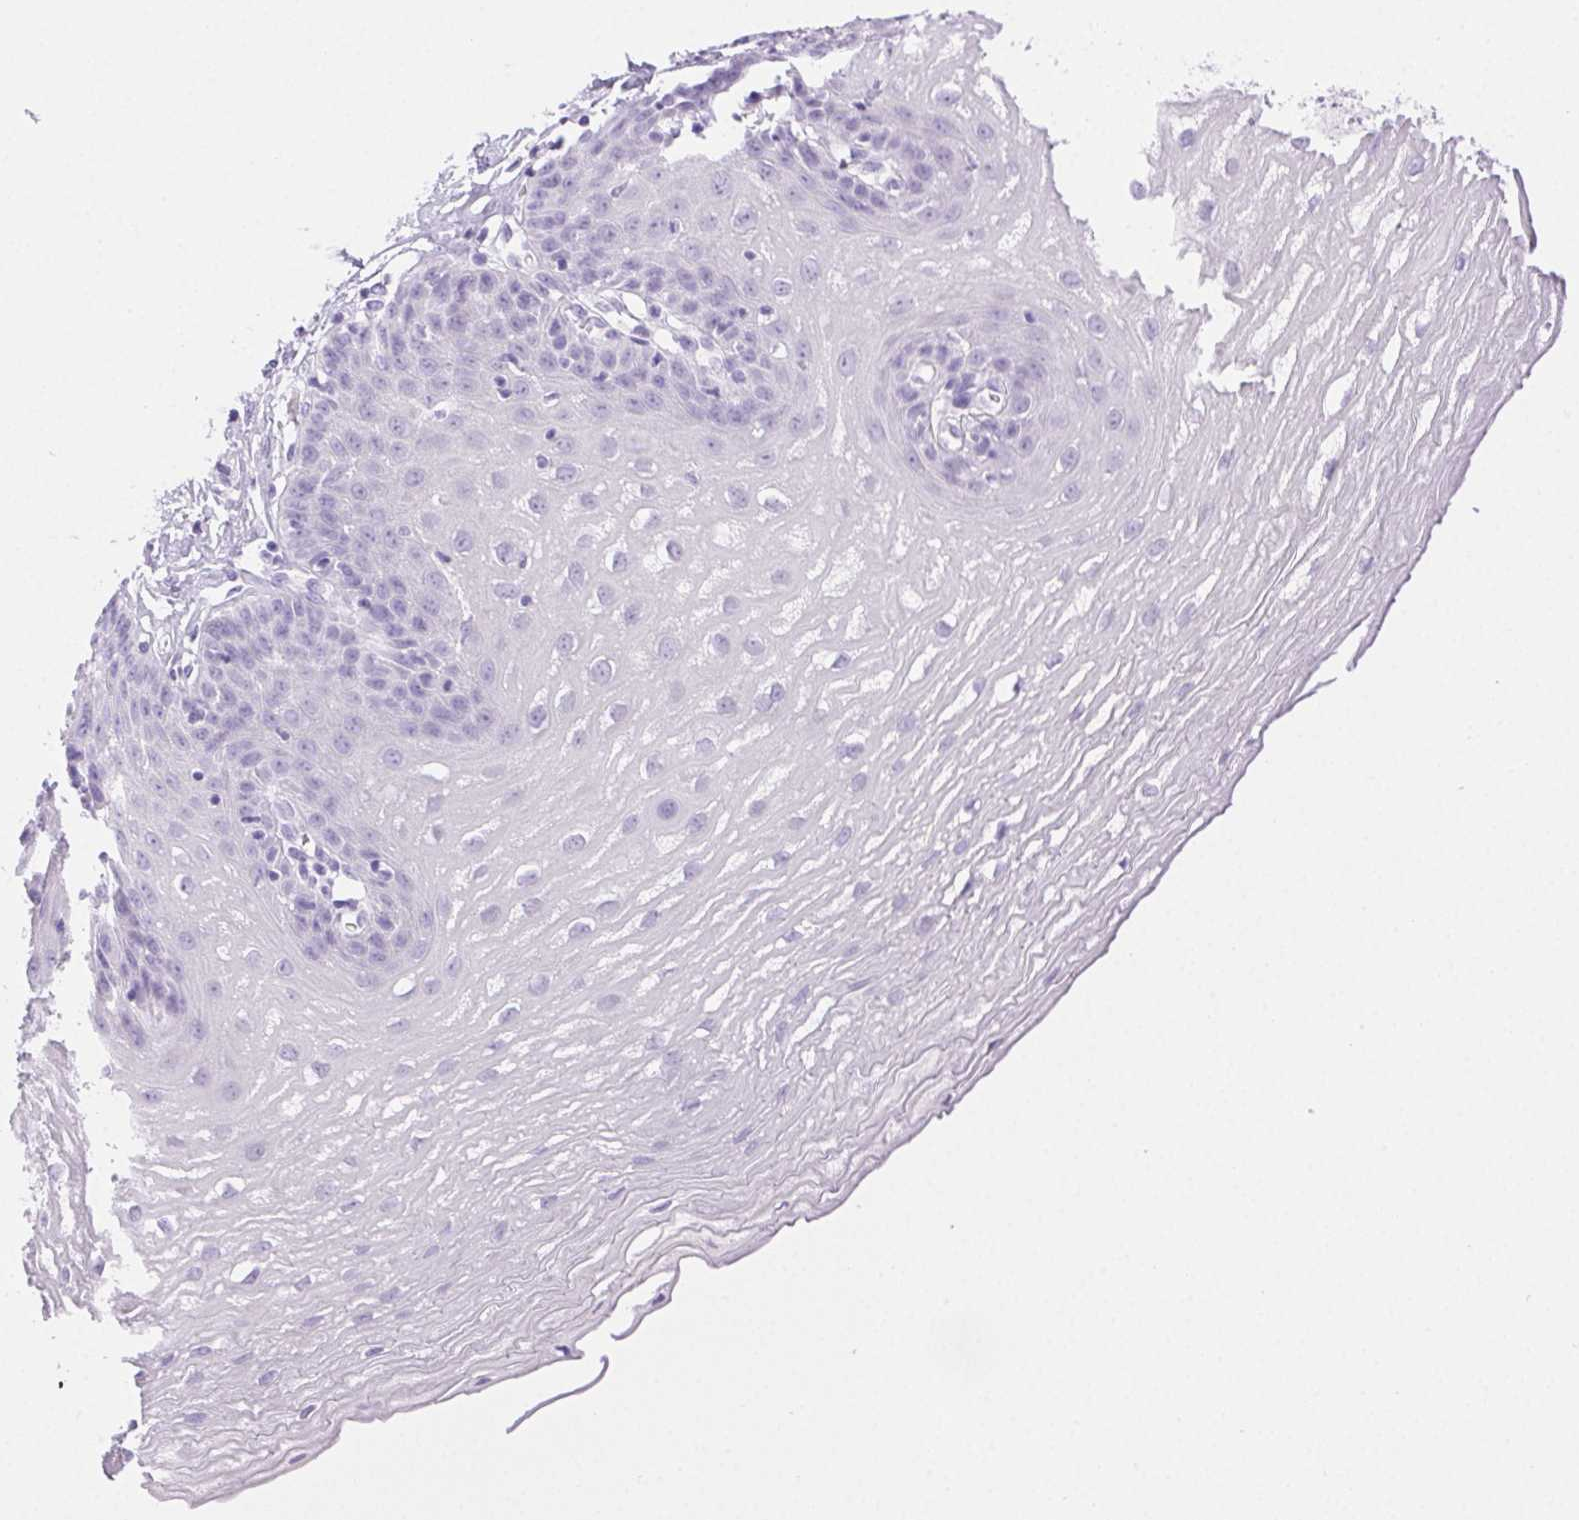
{"staining": {"intensity": "negative", "quantity": "none", "location": "none"}, "tissue": "esophagus", "cell_type": "Squamous epithelial cells", "image_type": "normal", "snomed": [{"axis": "morphology", "description": "Normal tissue, NOS"}, {"axis": "topography", "description": "Esophagus"}], "caption": "DAB (3,3'-diaminobenzidine) immunohistochemical staining of benign esophagus displays no significant positivity in squamous epithelial cells.", "gene": "SPACA4", "patient": {"sex": "female", "age": 81}}